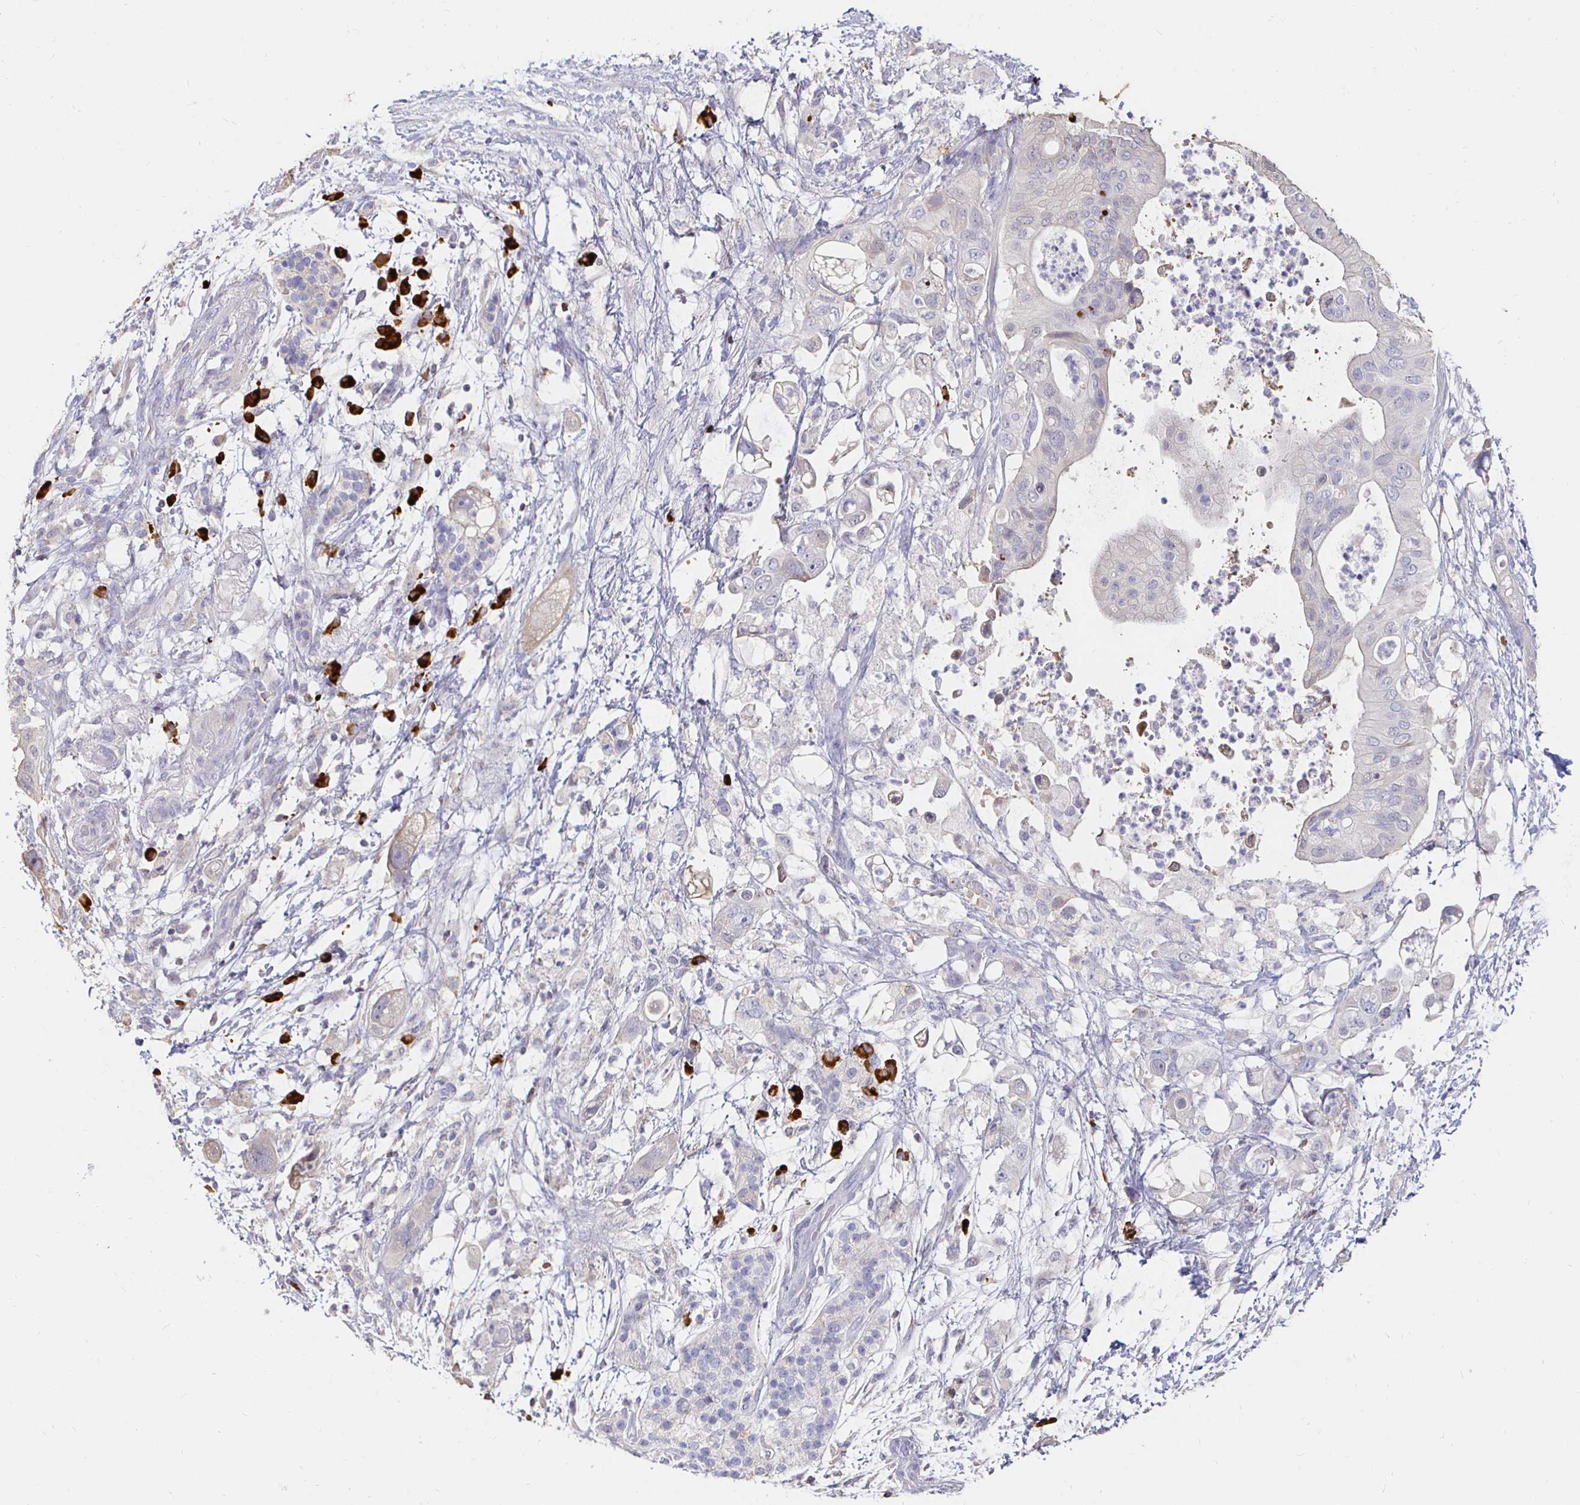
{"staining": {"intensity": "negative", "quantity": "none", "location": "none"}, "tissue": "pancreatic cancer", "cell_type": "Tumor cells", "image_type": "cancer", "snomed": [{"axis": "morphology", "description": "Adenocarcinoma, NOS"}, {"axis": "topography", "description": "Pancreas"}], "caption": "Tumor cells show no significant protein expression in pancreatic cancer (adenocarcinoma).", "gene": "CXCR3", "patient": {"sex": "female", "age": 72}}